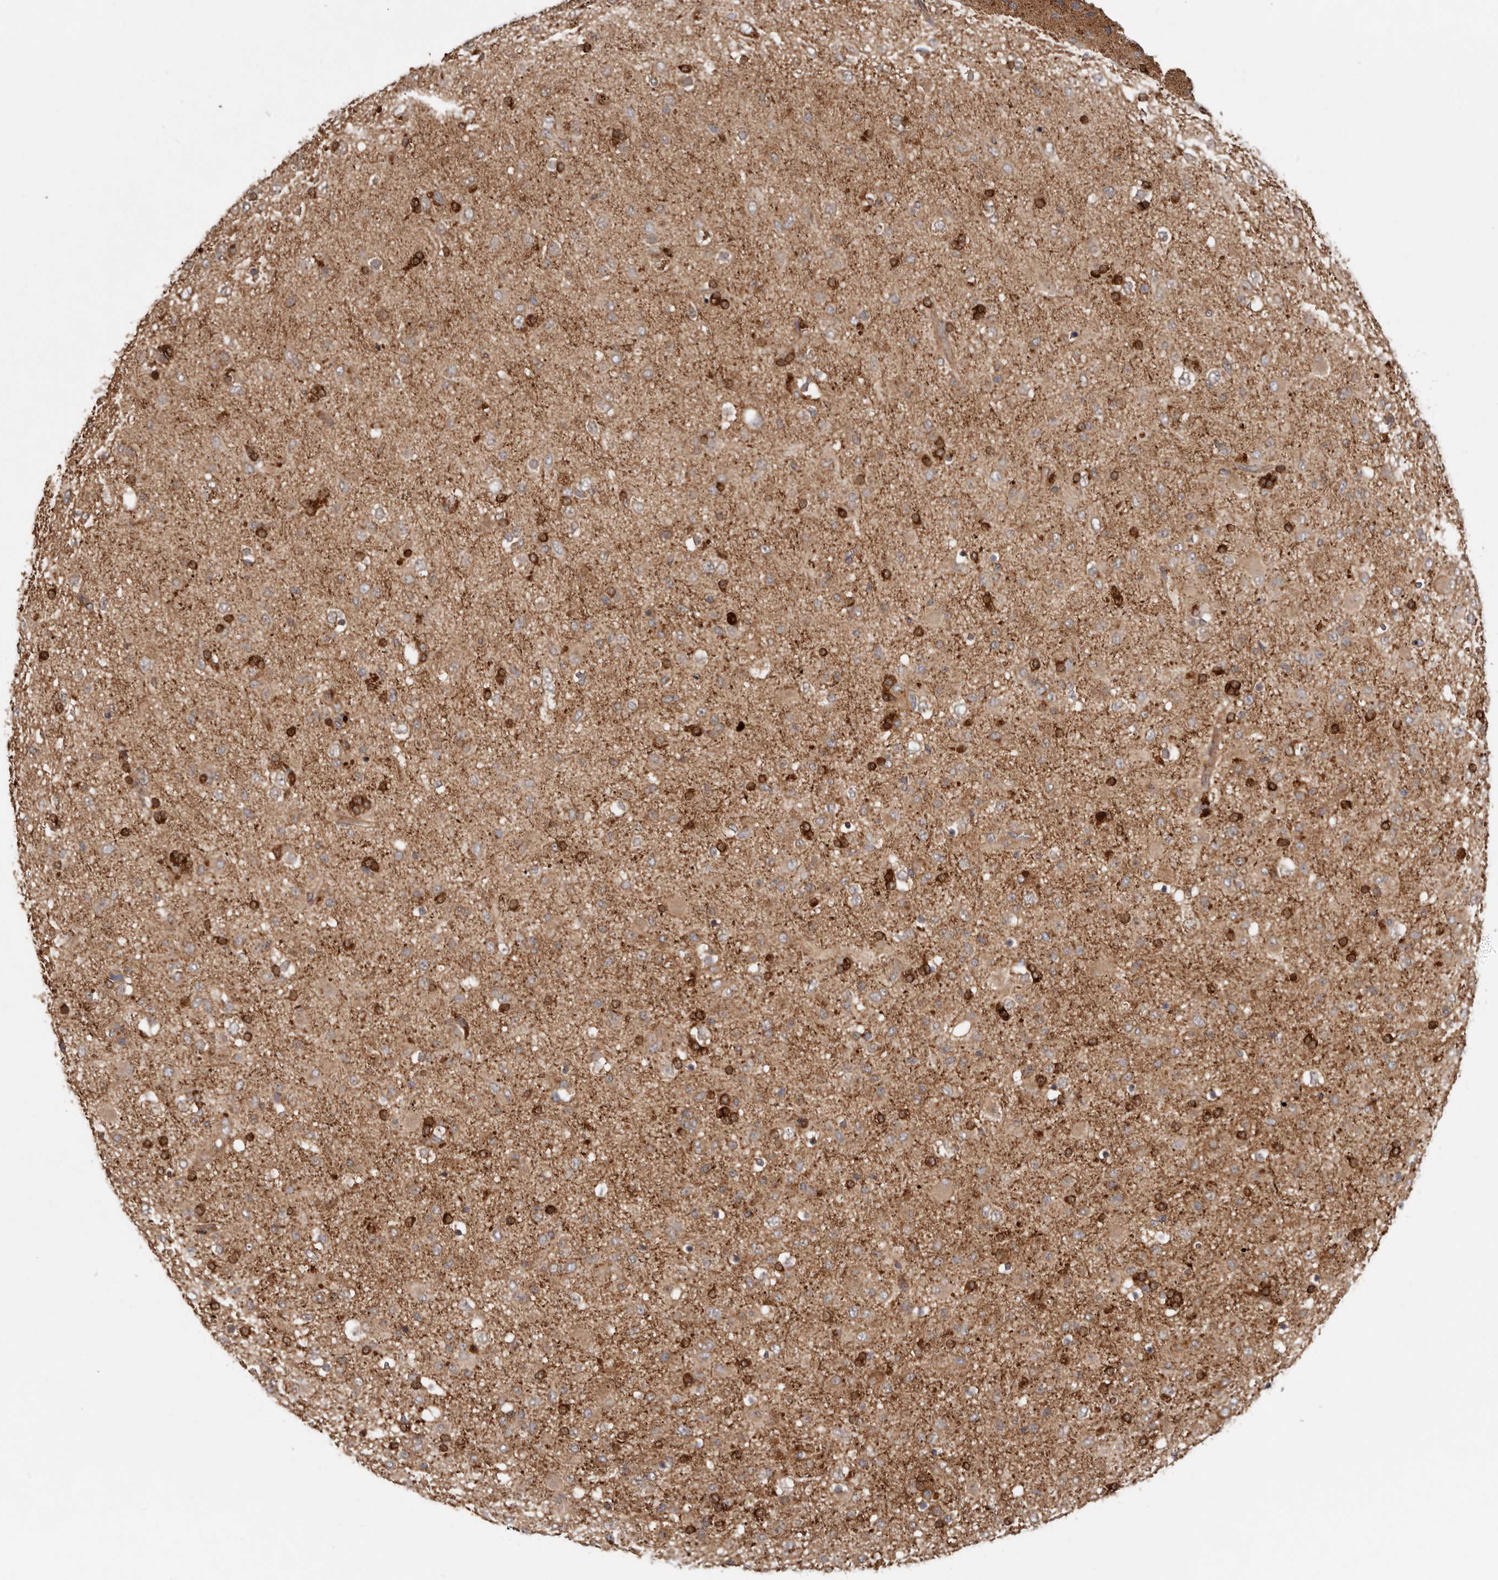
{"staining": {"intensity": "strong", "quantity": "25%-75%", "location": "cytoplasmic/membranous"}, "tissue": "glioma", "cell_type": "Tumor cells", "image_type": "cancer", "snomed": [{"axis": "morphology", "description": "Glioma, malignant, Low grade"}, {"axis": "topography", "description": "Brain"}], "caption": "A brown stain highlights strong cytoplasmic/membranous expression of a protein in human glioma tumor cells. (DAB IHC, brown staining for protein, blue staining for nuclei).", "gene": "GOT1L1", "patient": {"sex": "male", "age": 65}}